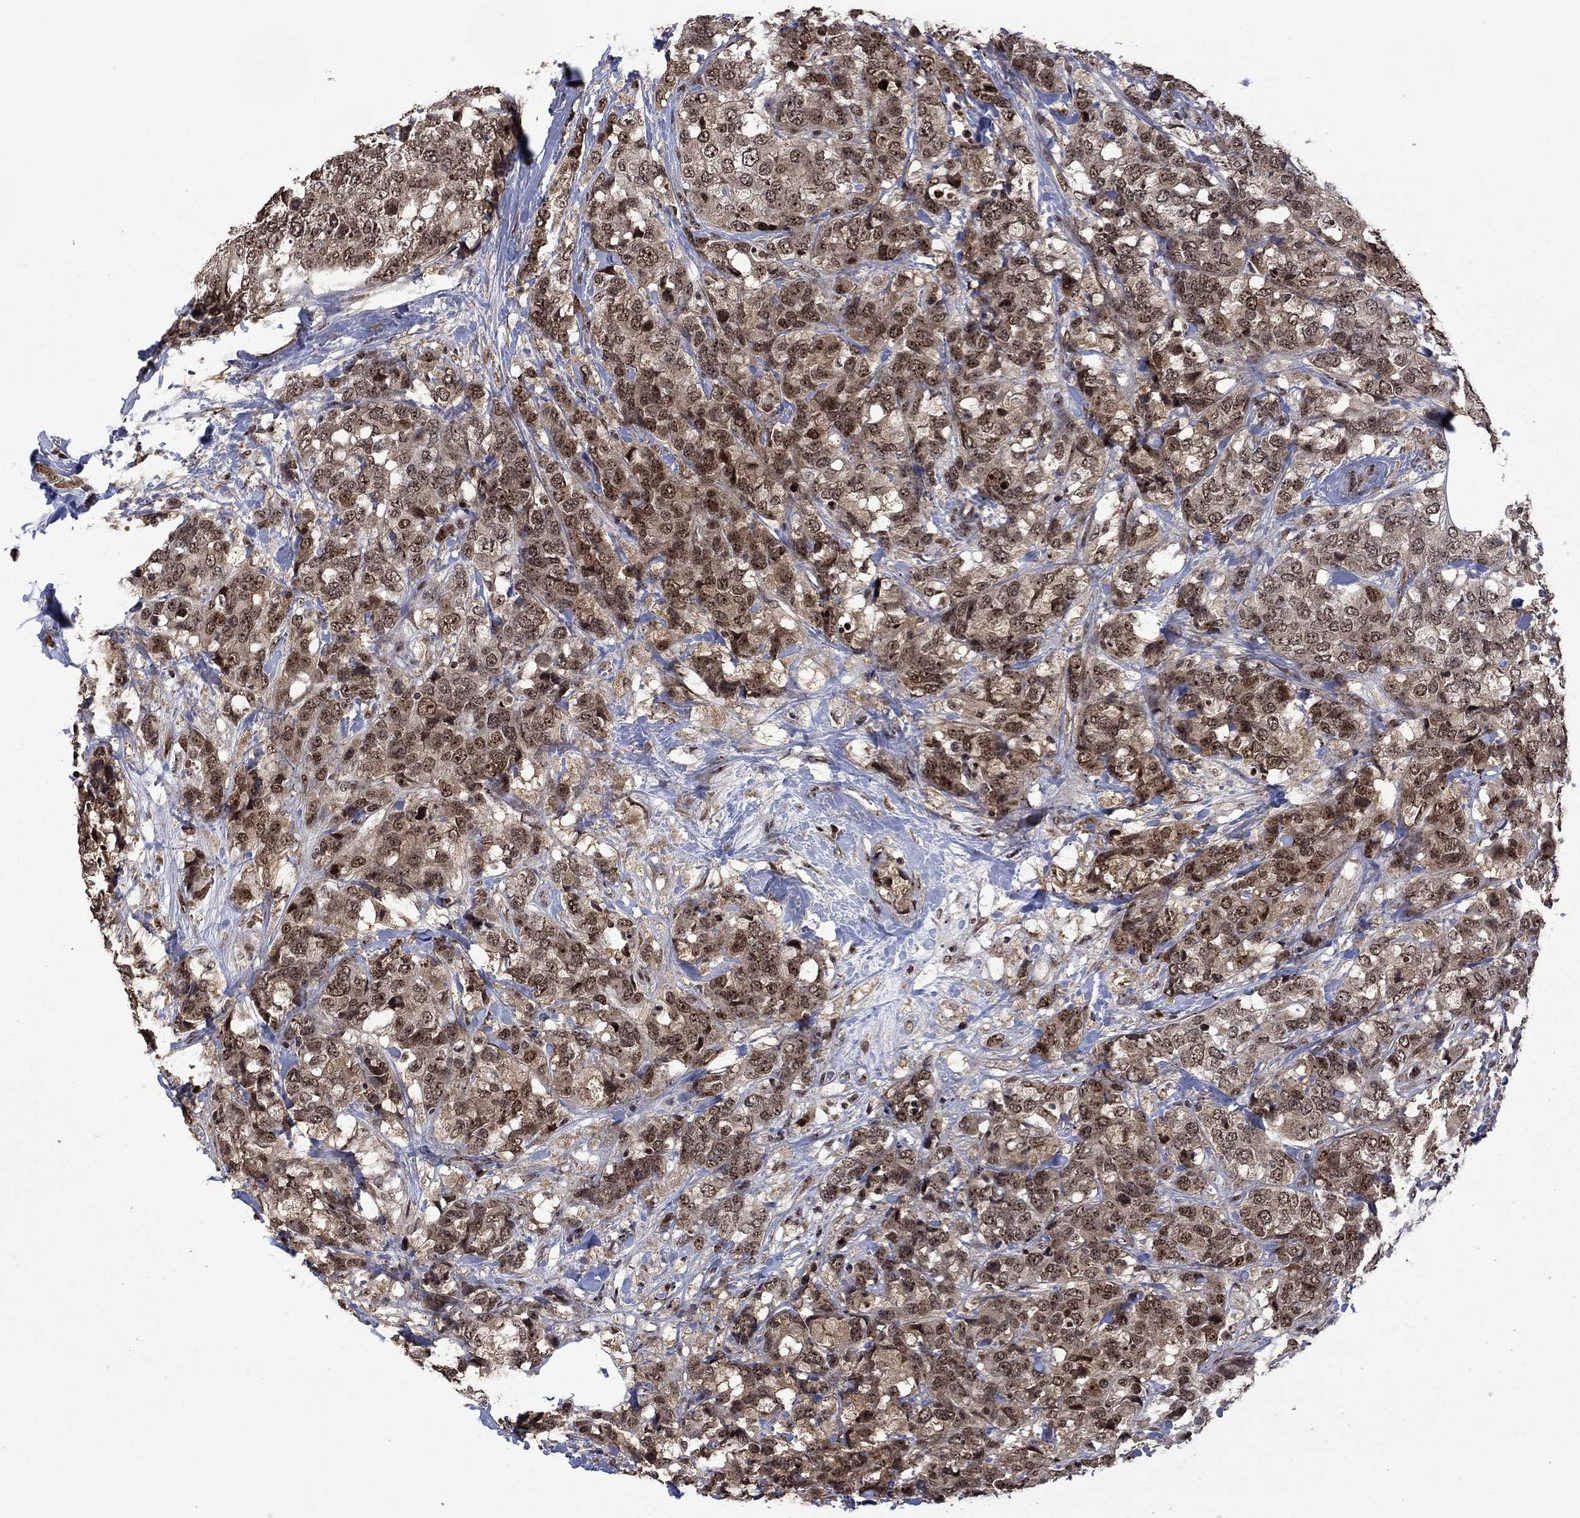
{"staining": {"intensity": "moderate", "quantity": ">75%", "location": "cytoplasmic/membranous,nuclear"}, "tissue": "breast cancer", "cell_type": "Tumor cells", "image_type": "cancer", "snomed": [{"axis": "morphology", "description": "Lobular carcinoma"}, {"axis": "topography", "description": "Breast"}], "caption": "Immunohistochemistry of breast cancer (lobular carcinoma) demonstrates medium levels of moderate cytoplasmic/membranous and nuclear expression in about >75% of tumor cells.", "gene": "FBL", "patient": {"sex": "female", "age": 59}}